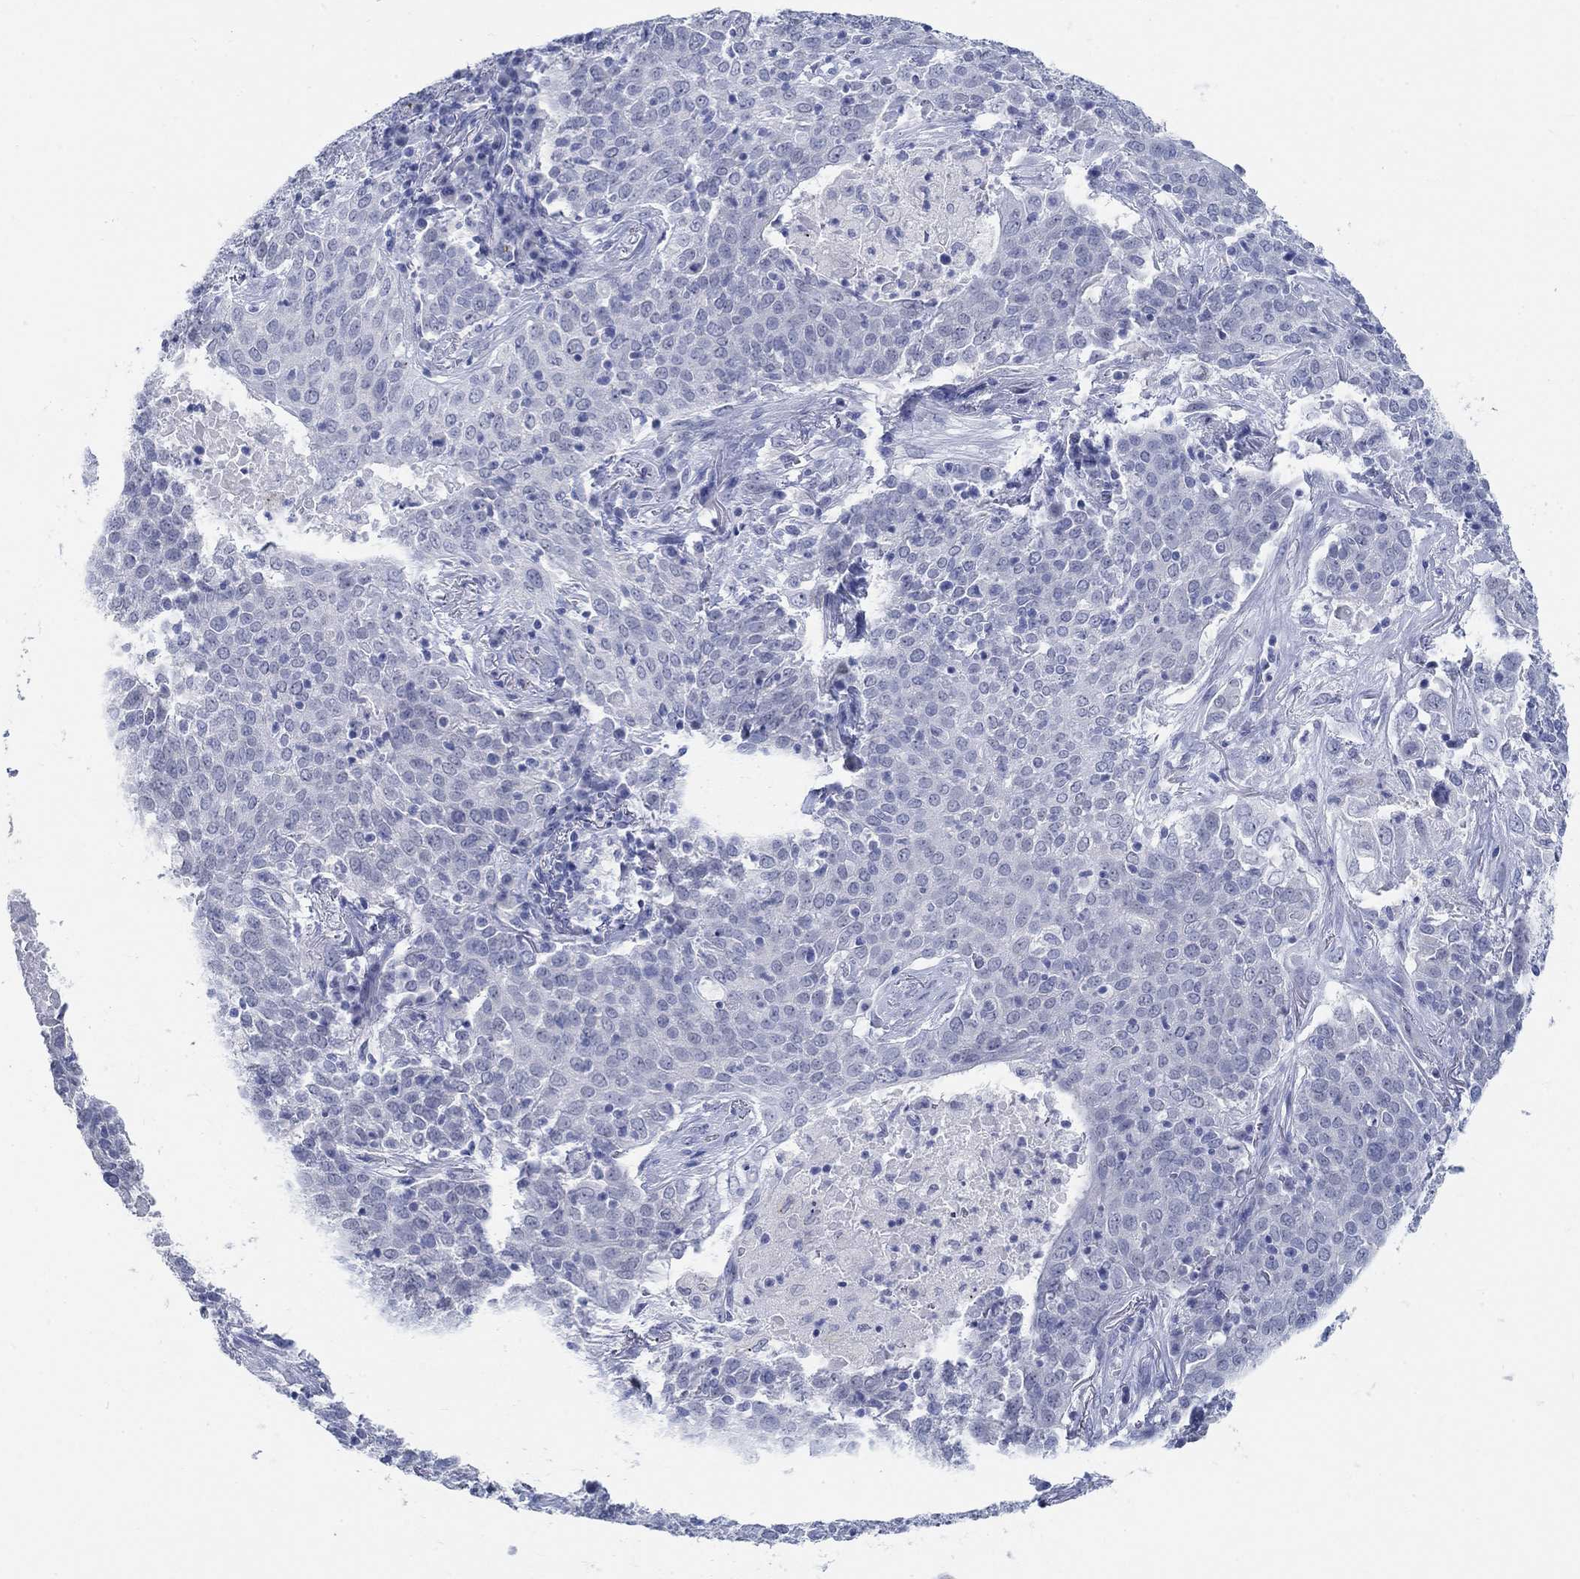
{"staining": {"intensity": "negative", "quantity": "none", "location": "none"}, "tissue": "lung cancer", "cell_type": "Tumor cells", "image_type": "cancer", "snomed": [{"axis": "morphology", "description": "Squamous cell carcinoma, NOS"}, {"axis": "topography", "description": "Lung"}], "caption": "IHC micrograph of lung cancer stained for a protein (brown), which demonstrates no staining in tumor cells.", "gene": "GRIA3", "patient": {"sex": "male", "age": 82}}